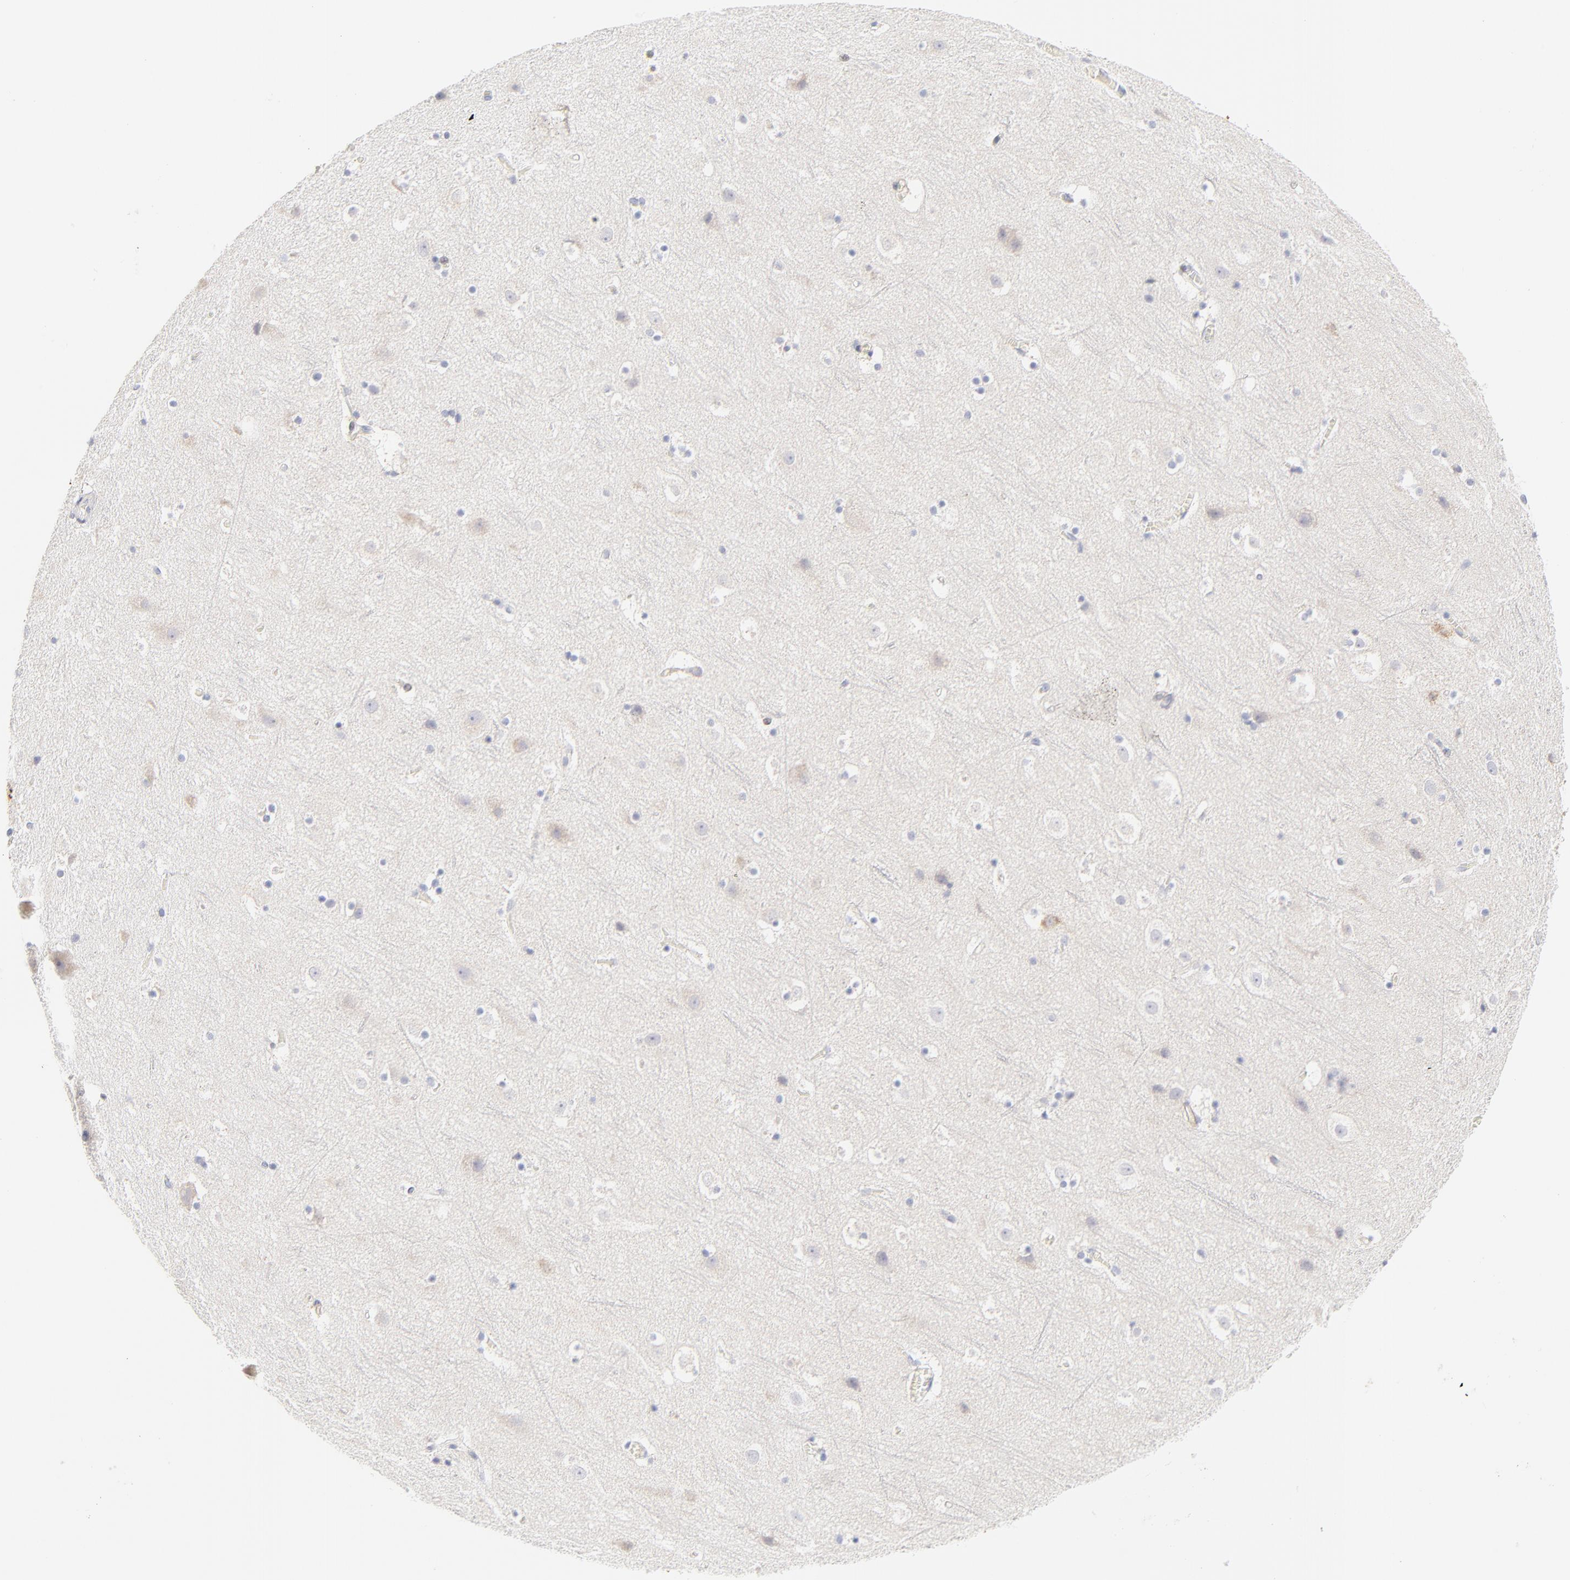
{"staining": {"intensity": "negative", "quantity": "none", "location": "none"}, "tissue": "cerebral cortex", "cell_type": "Endothelial cells", "image_type": "normal", "snomed": [{"axis": "morphology", "description": "Normal tissue, NOS"}, {"axis": "topography", "description": "Cerebral cortex"}], "caption": "Protein analysis of normal cerebral cortex exhibits no significant staining in endothelial cells. (DAB (3,3'-diaminobenzidine) immunohistochemistry (IHC) visualized using brightfield microscopy, high magnification).", "gene": "NPNT", "patient": {"sex": "male", "age": 45}}